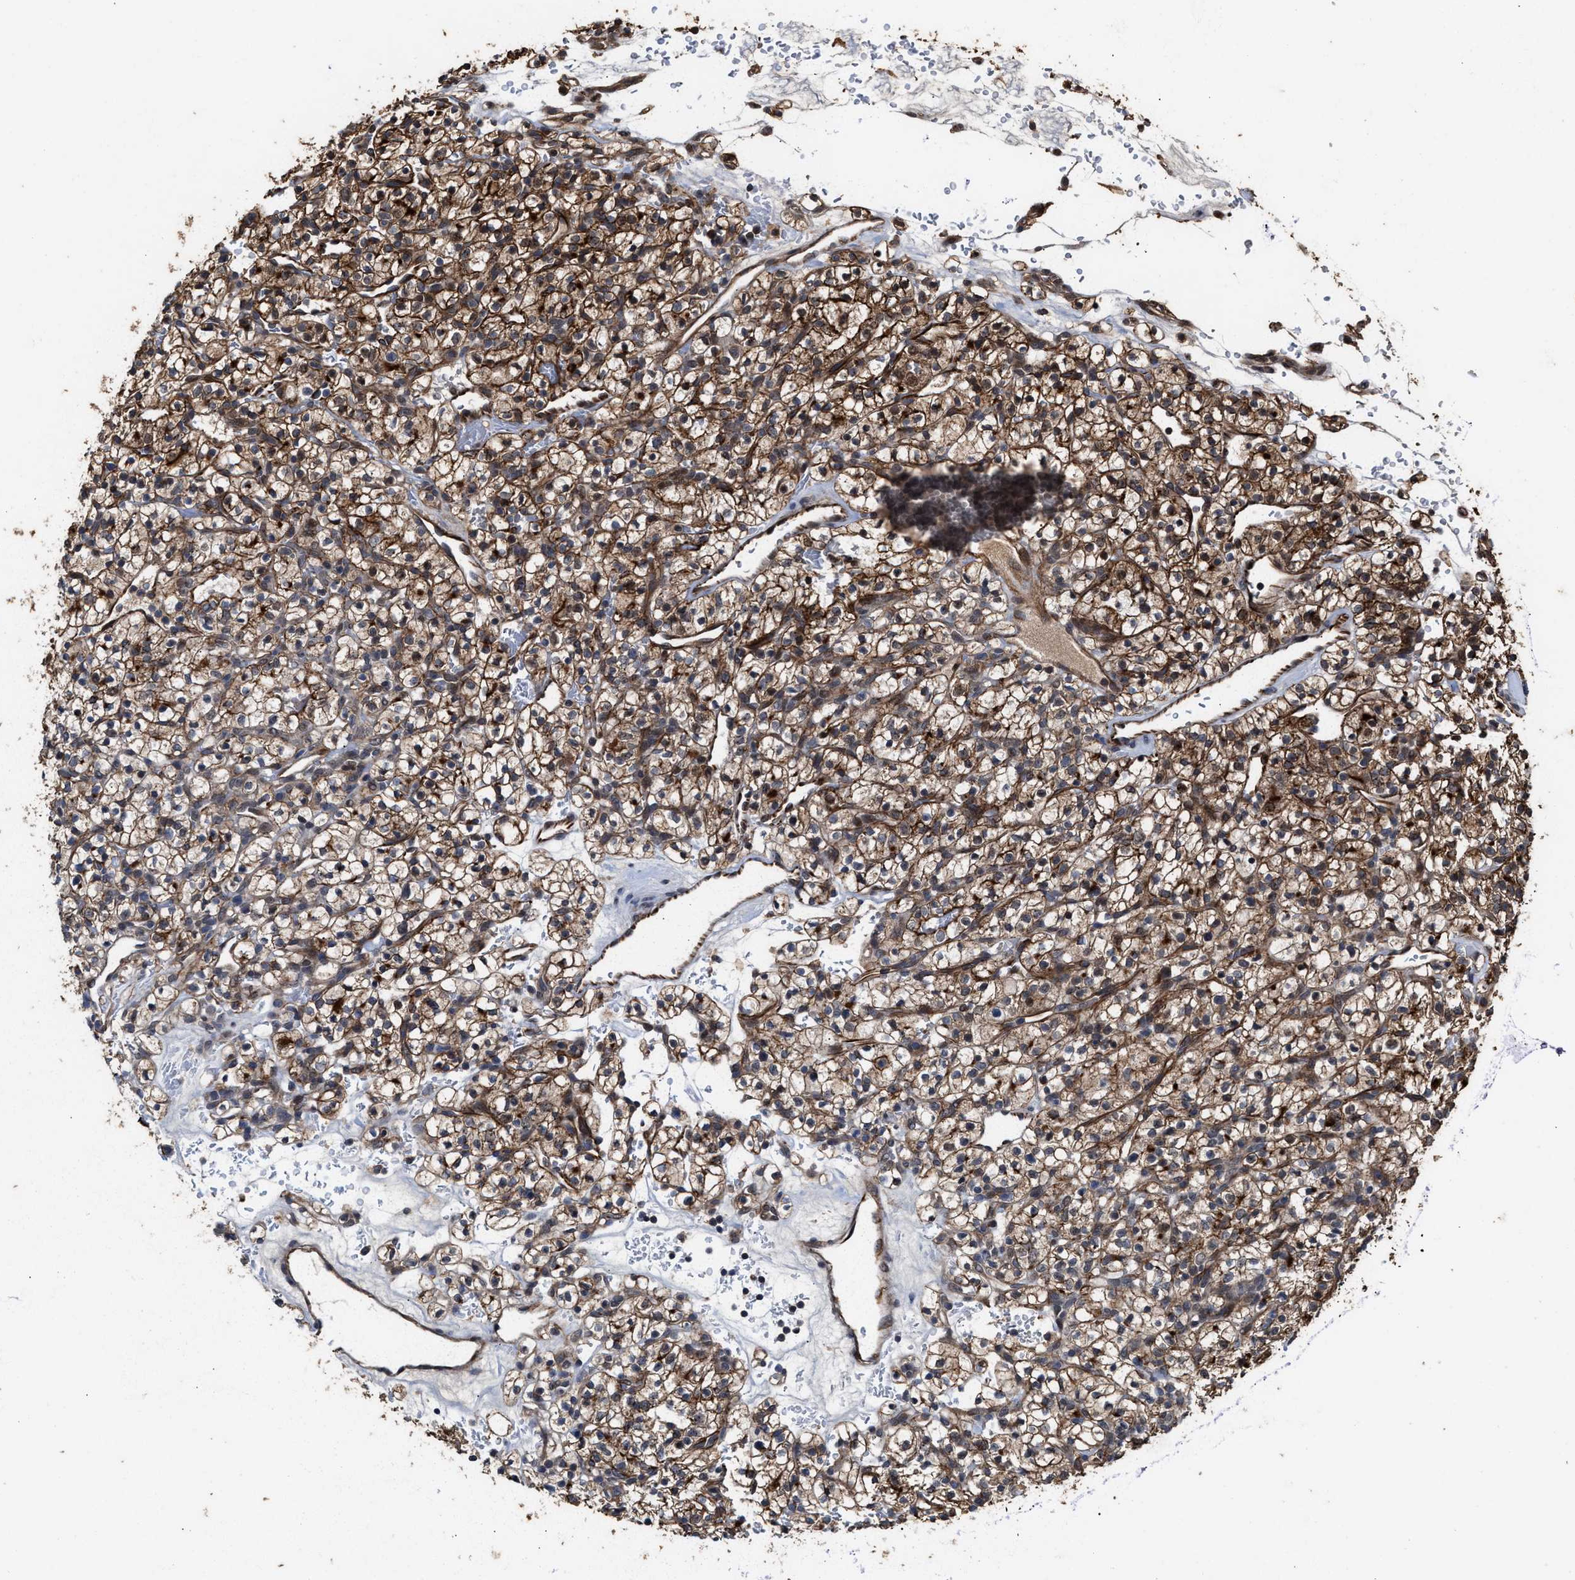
{"staining": {"intensity": "moderate", "quantity": ">75%", "location": "cytoplasmic/membranous"}, "tissue": "renal cancer", "cell_type": "Tumor cells", "image_type": "cancer", "snomed": [{"axis": "morphology", "description": "Adenocarcinoma, NOS"}, {"axis": "topography", "description": "Kidney"}], "caption": "Tumor cells show moderate cytoplasmic/membranous expression in approximately >75% of cells in renal cancer (adenocarcinoma).", "gene": "ZNHIT6", "patient": {"sex": "female", "age": 57}}